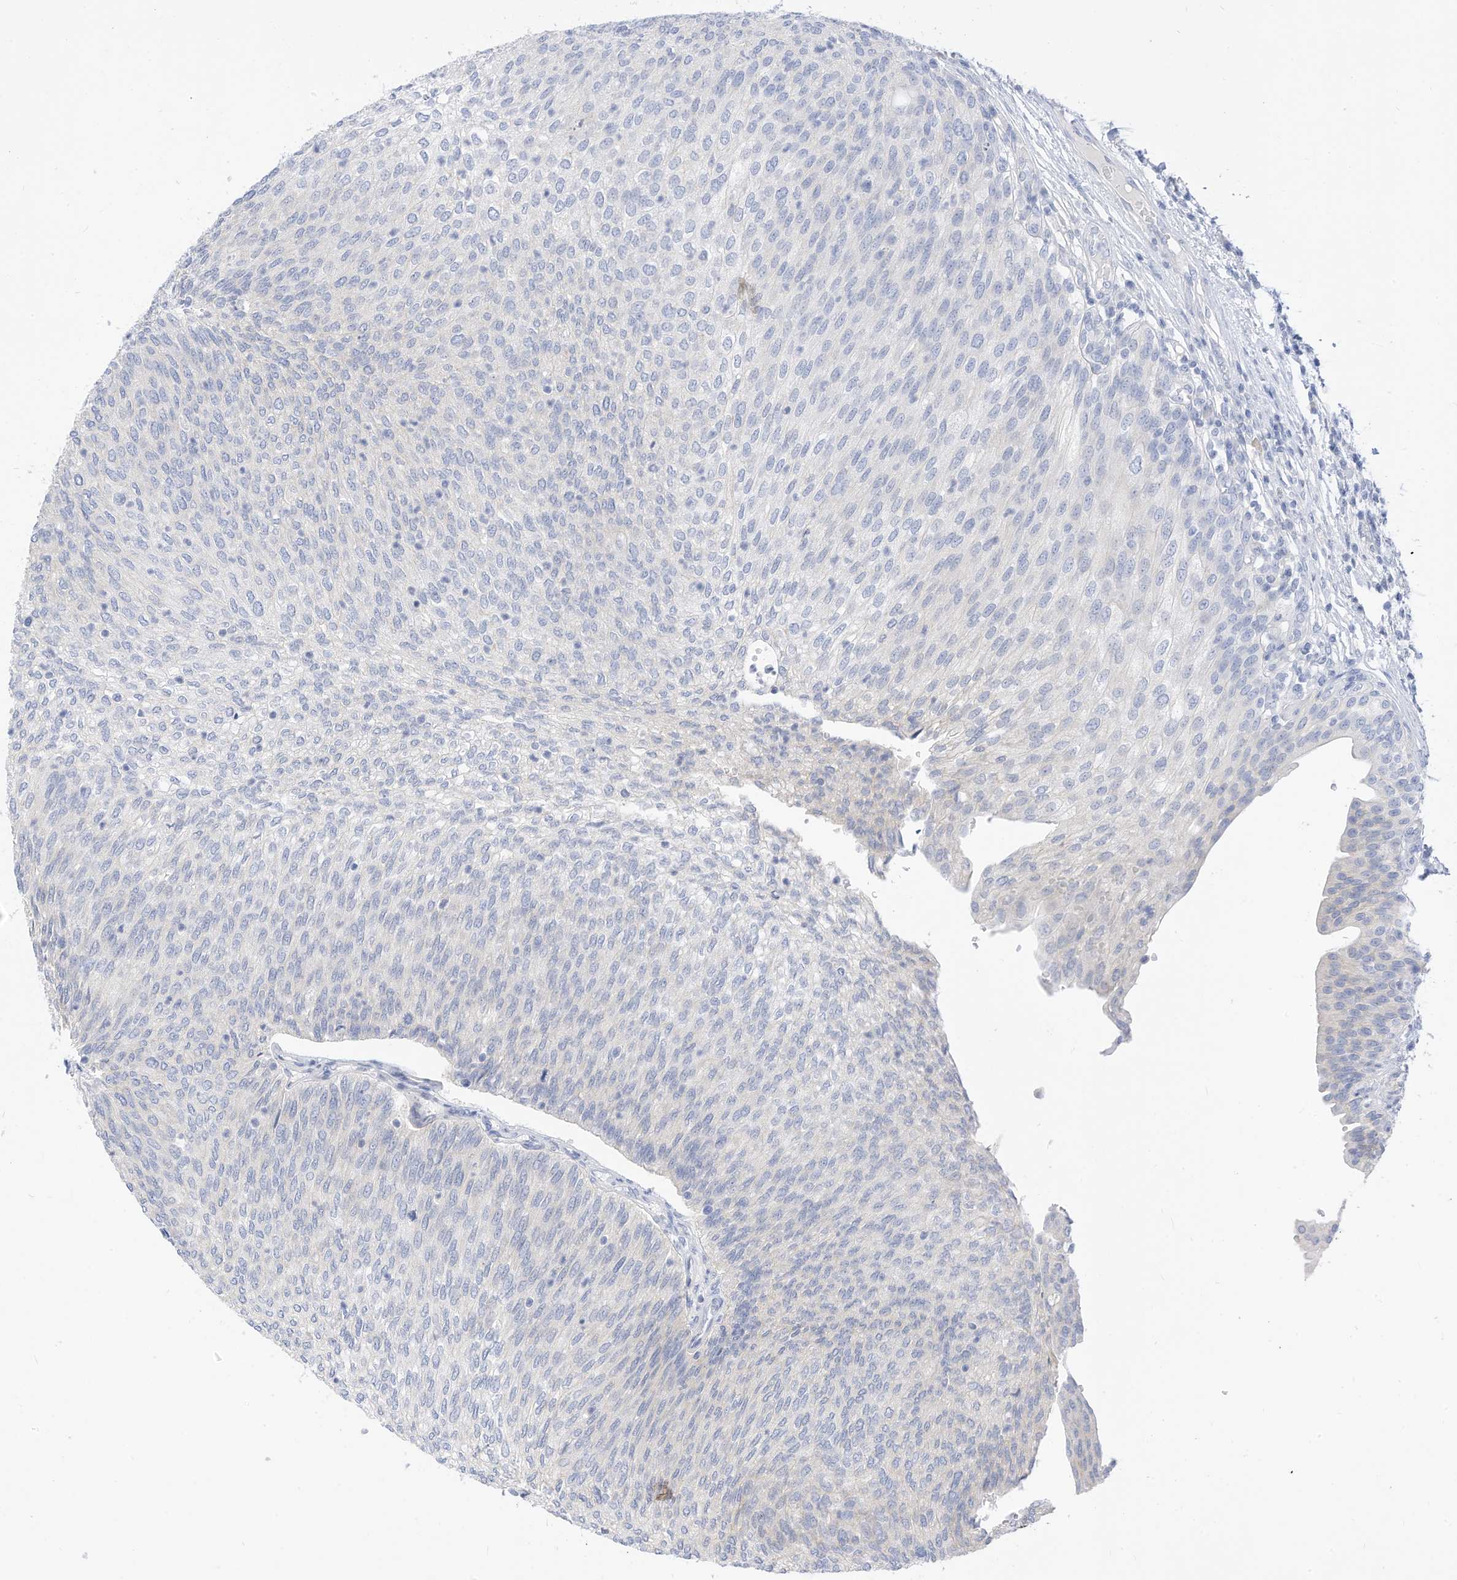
{"staining": {"intensity": "negative", "quantity": "none", "location": "none"}, "tissue": "urothelial cancer", "cell_type": "Tumor cells", "image_type": "cancer", "snomed": [{"axis": "morphology", "description": "Urothelial carcinoma, Low grade"}, {"axis": "topography", "description": "Urinary bladder"}], "caption": "DAB immunohistochemical staining of urothelial carcinoma (low-grade) shows no significant staining in tumor cells.", "gene": "SPOCD1", "patient": {"sex": "female", "age": 79}}